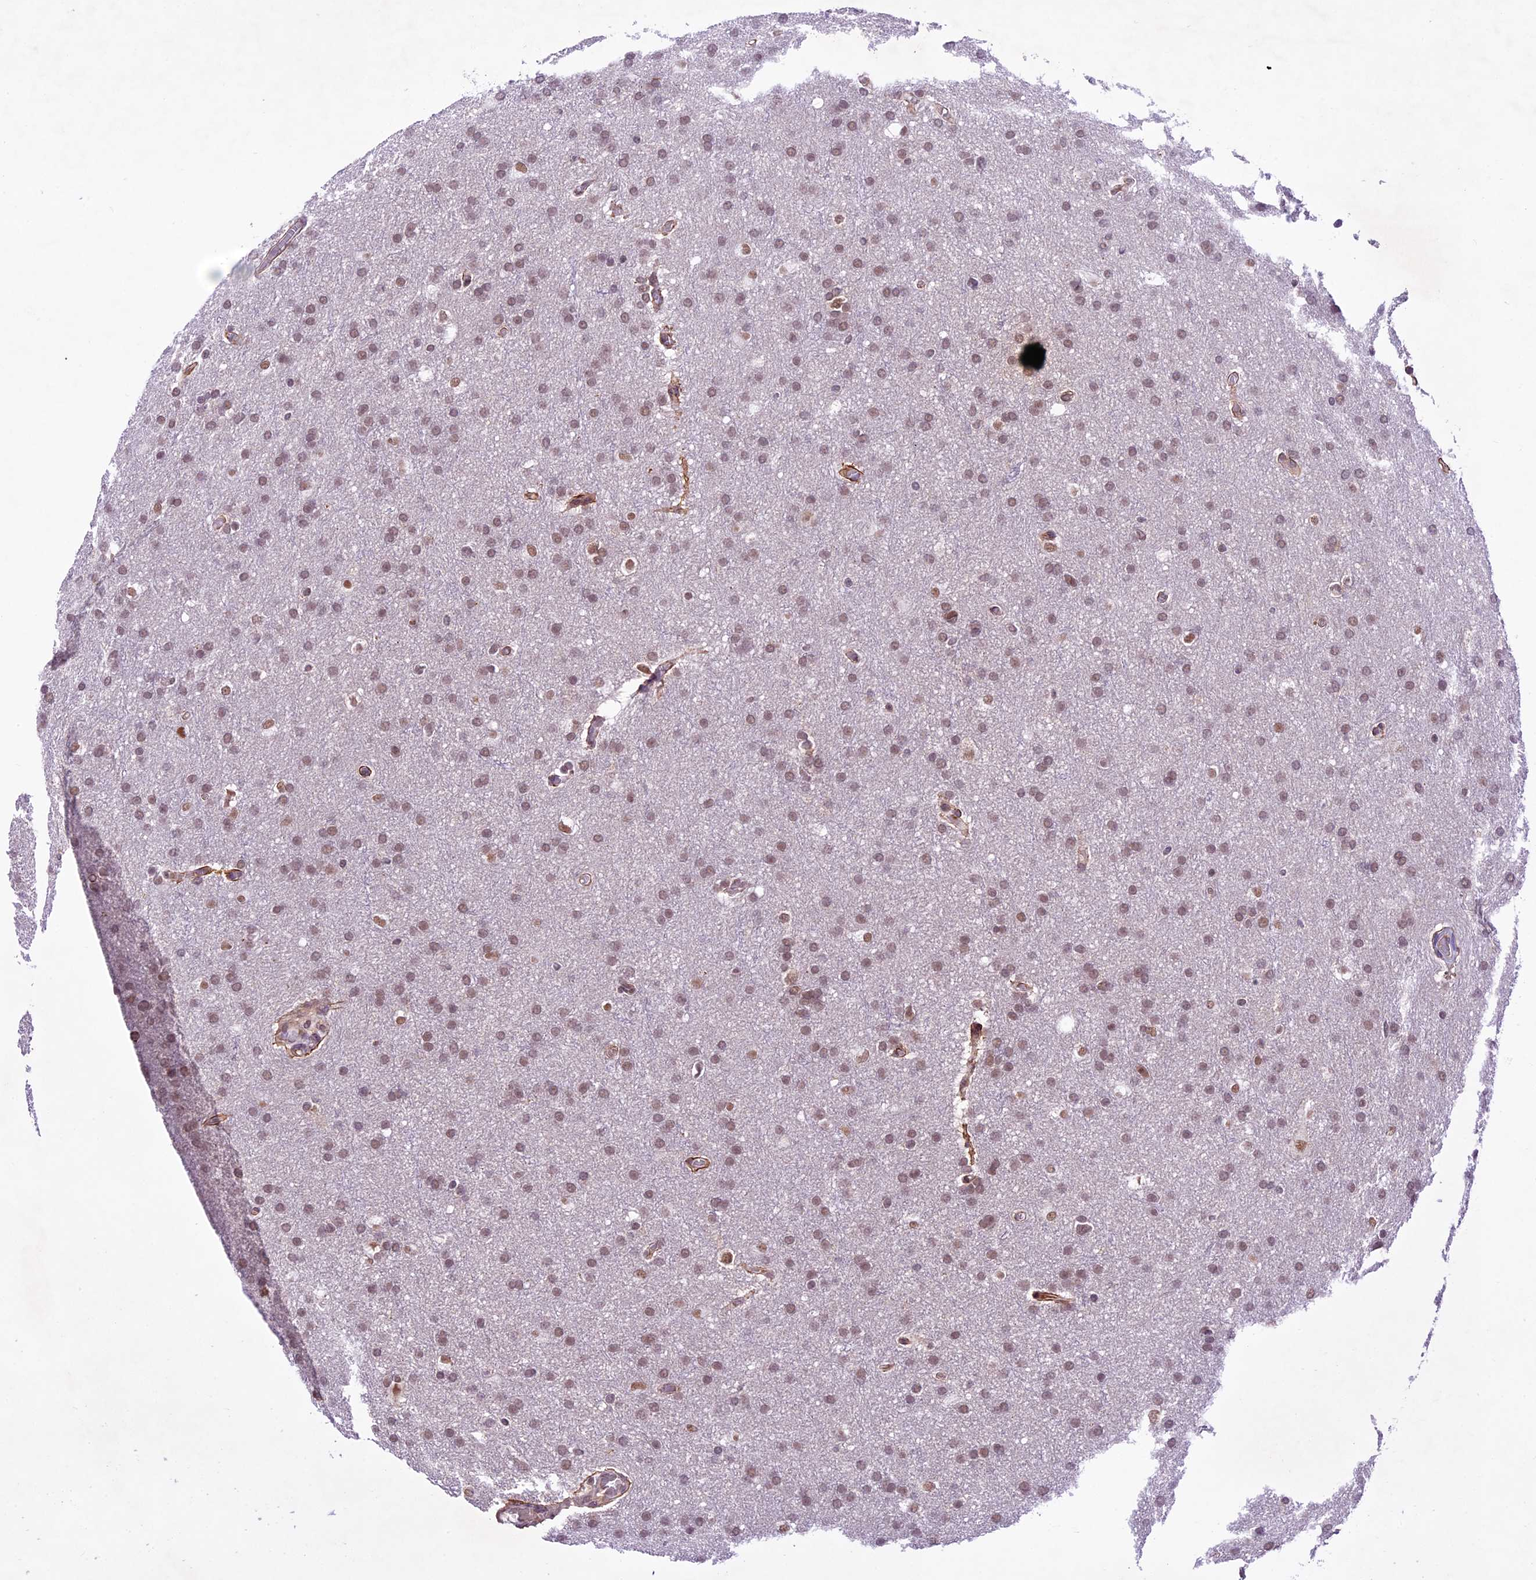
{"staining": {"intensity": "weak", "quantity": ">75%", "location": "nuclear"}, "tissue": "glioma", "cell_type": "Tumor cells", "image_type": "cancer", "snomed": [{"axis": "morphology", "description": "Glioma, malignant, High grade"}, {"axis": "topography", "description": "Cerebral cortex"}], "caption": "Malignant high-grade glioma stained for a protein displays weak nuclear positivity in tumor cells.", "gene": "SHKBP1", "patient": {"sex": "female", "age": 36}}